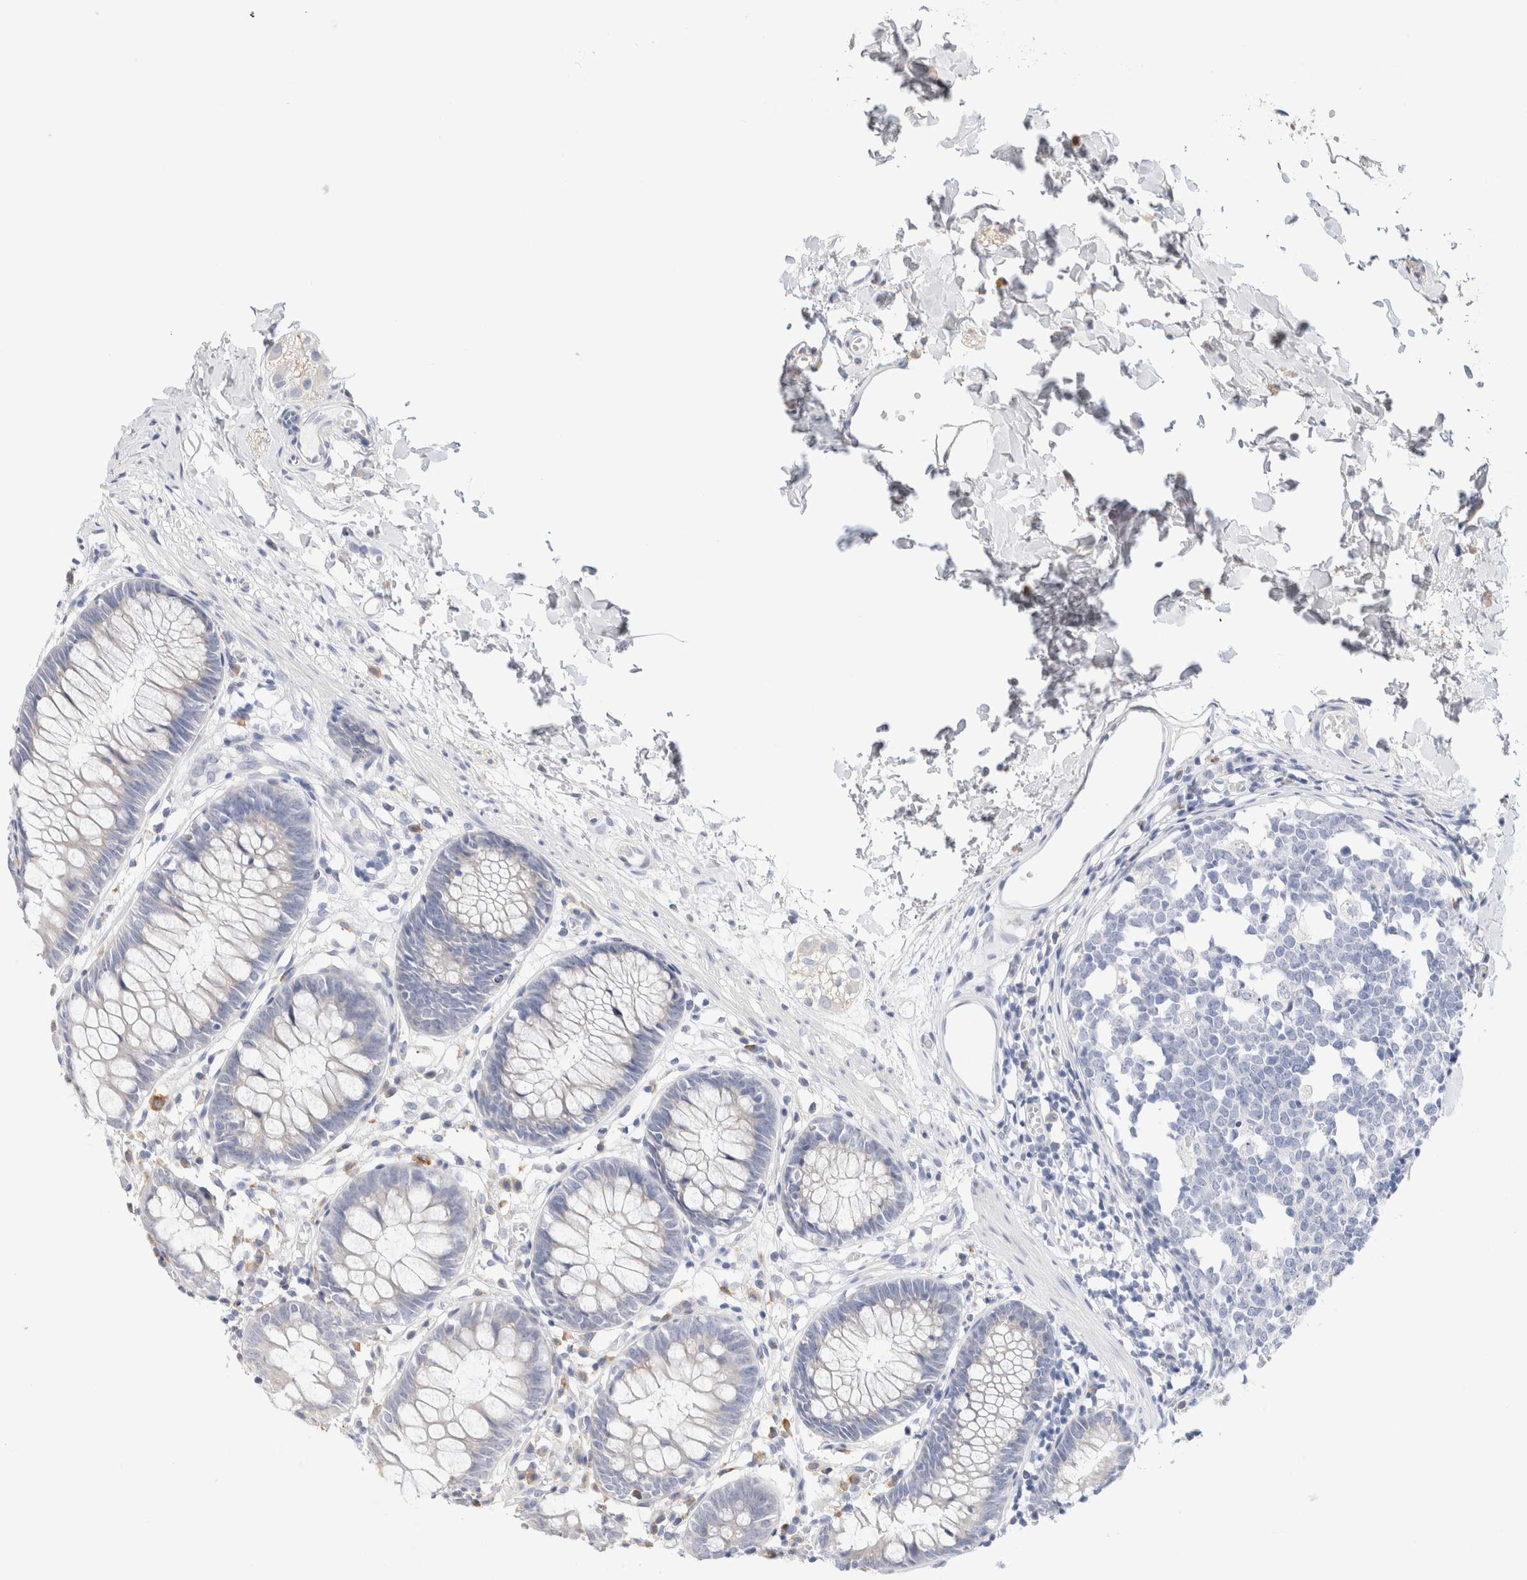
{"staining": {"intensity": "negative", "quantity": "none", "location": "none"}, "tissue": "colon", "cell_type": "Endothelial cells", "image_type": "normal", "snomed": [{"axis": "morphology", "description": "Normal tissue, NOS"}, {"axis": "topography", "description": "Colon"}], "caption": "IHC of benign human colon exhibits no staining in endothelial cells.", "gene": "GADD45G", "patient": {"sex": "male", "age": 14}}